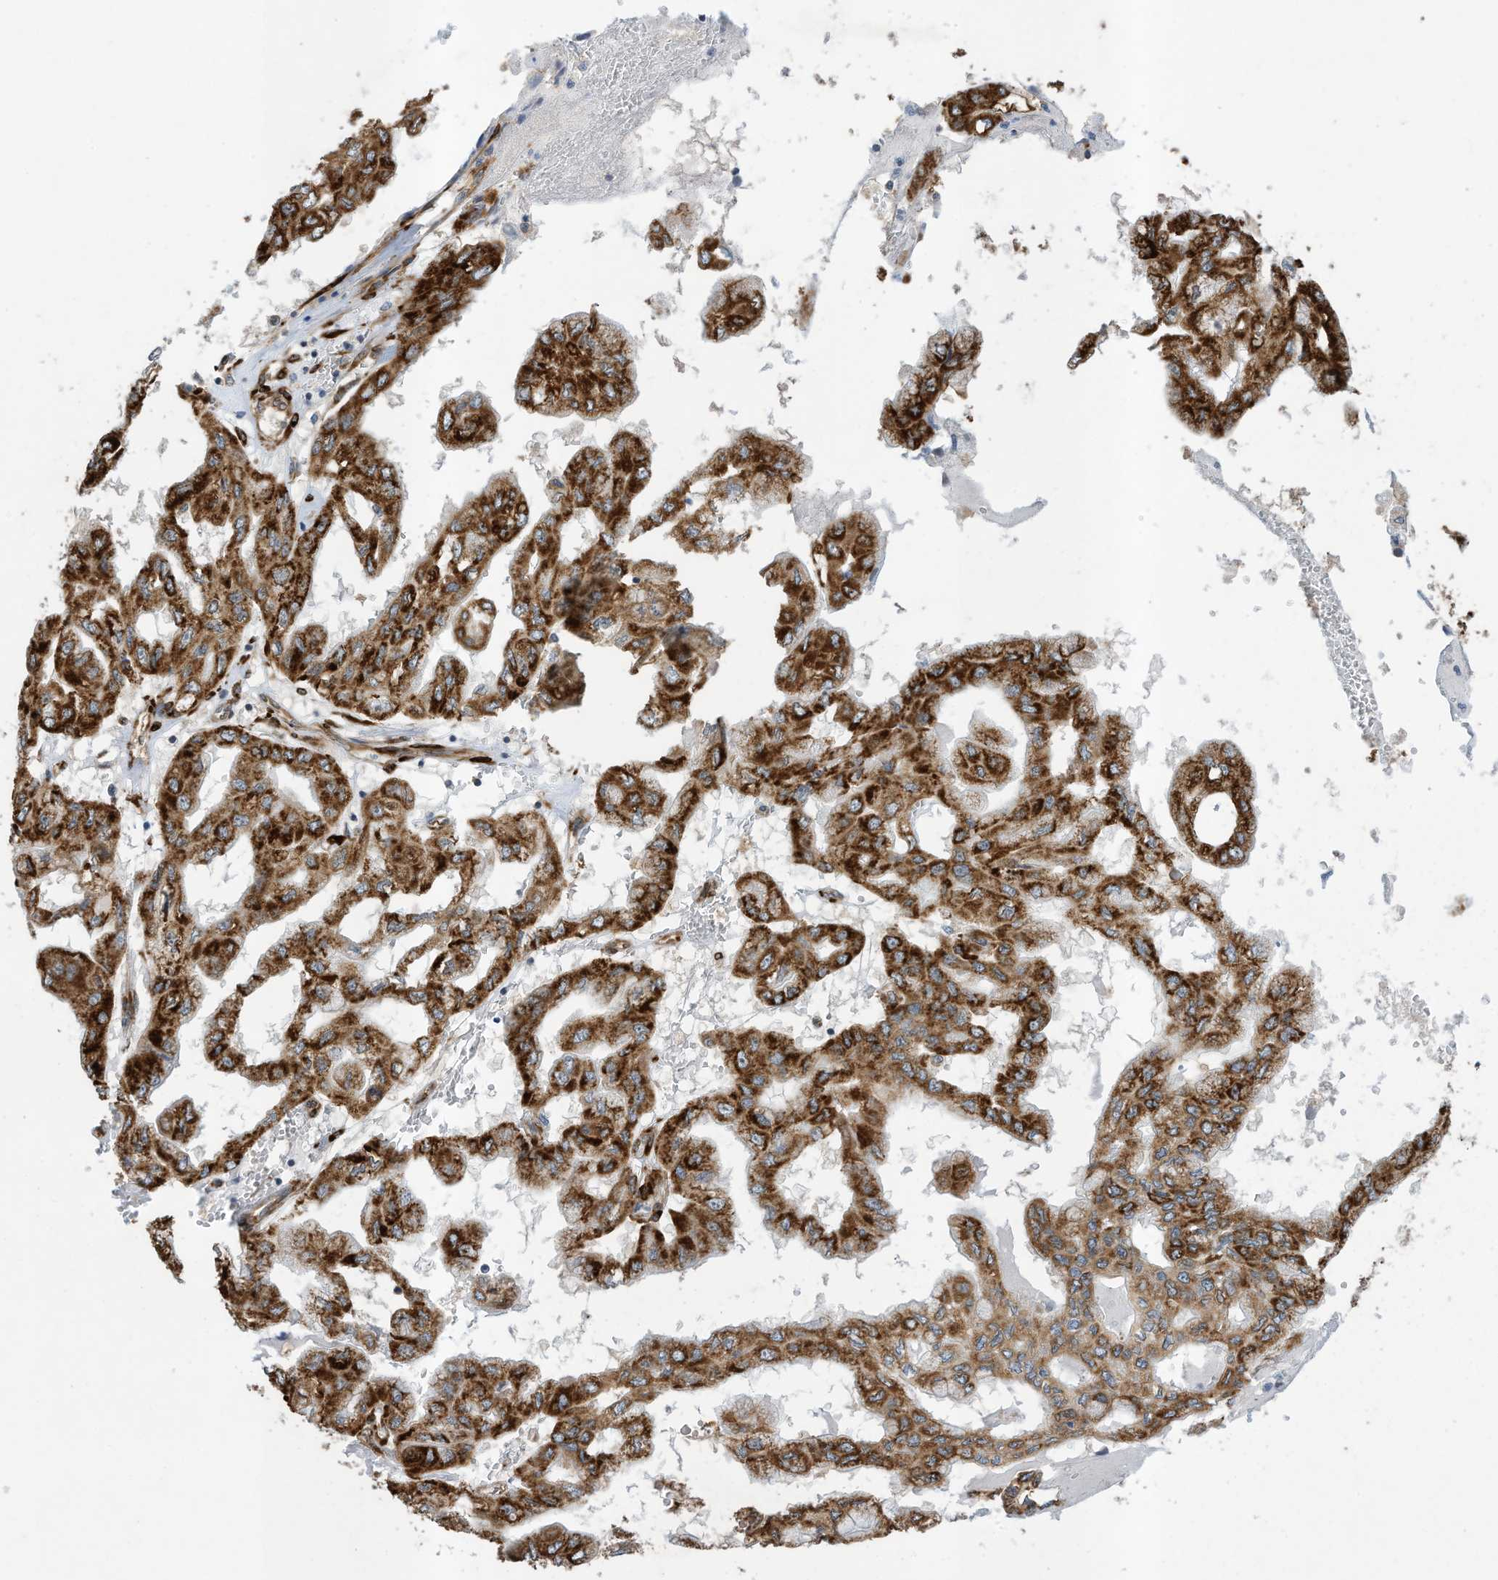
{"staining": {"intensity": "strong", "quantity": ">75%", "location": "cytoplasmic/membranous"}, "tissue": "pancreatic cancer", "cell_type": "Tumor cells", "image_type": "cancer", "snomed": [{"axis": "morphology", "description": "Adenocarcinoma, NOS"}, {"axis": "topography", "description": "Pancreas"}], "caption": "Immunohistochemical staining of pancreatic cancer (adenocarcinoma) shows high levels of strong cytoplasmic/membranous positivity in about >75% of tumor cells.", "gene": "ZBTB45", "patient": {"sex": "male", "age": 51}}